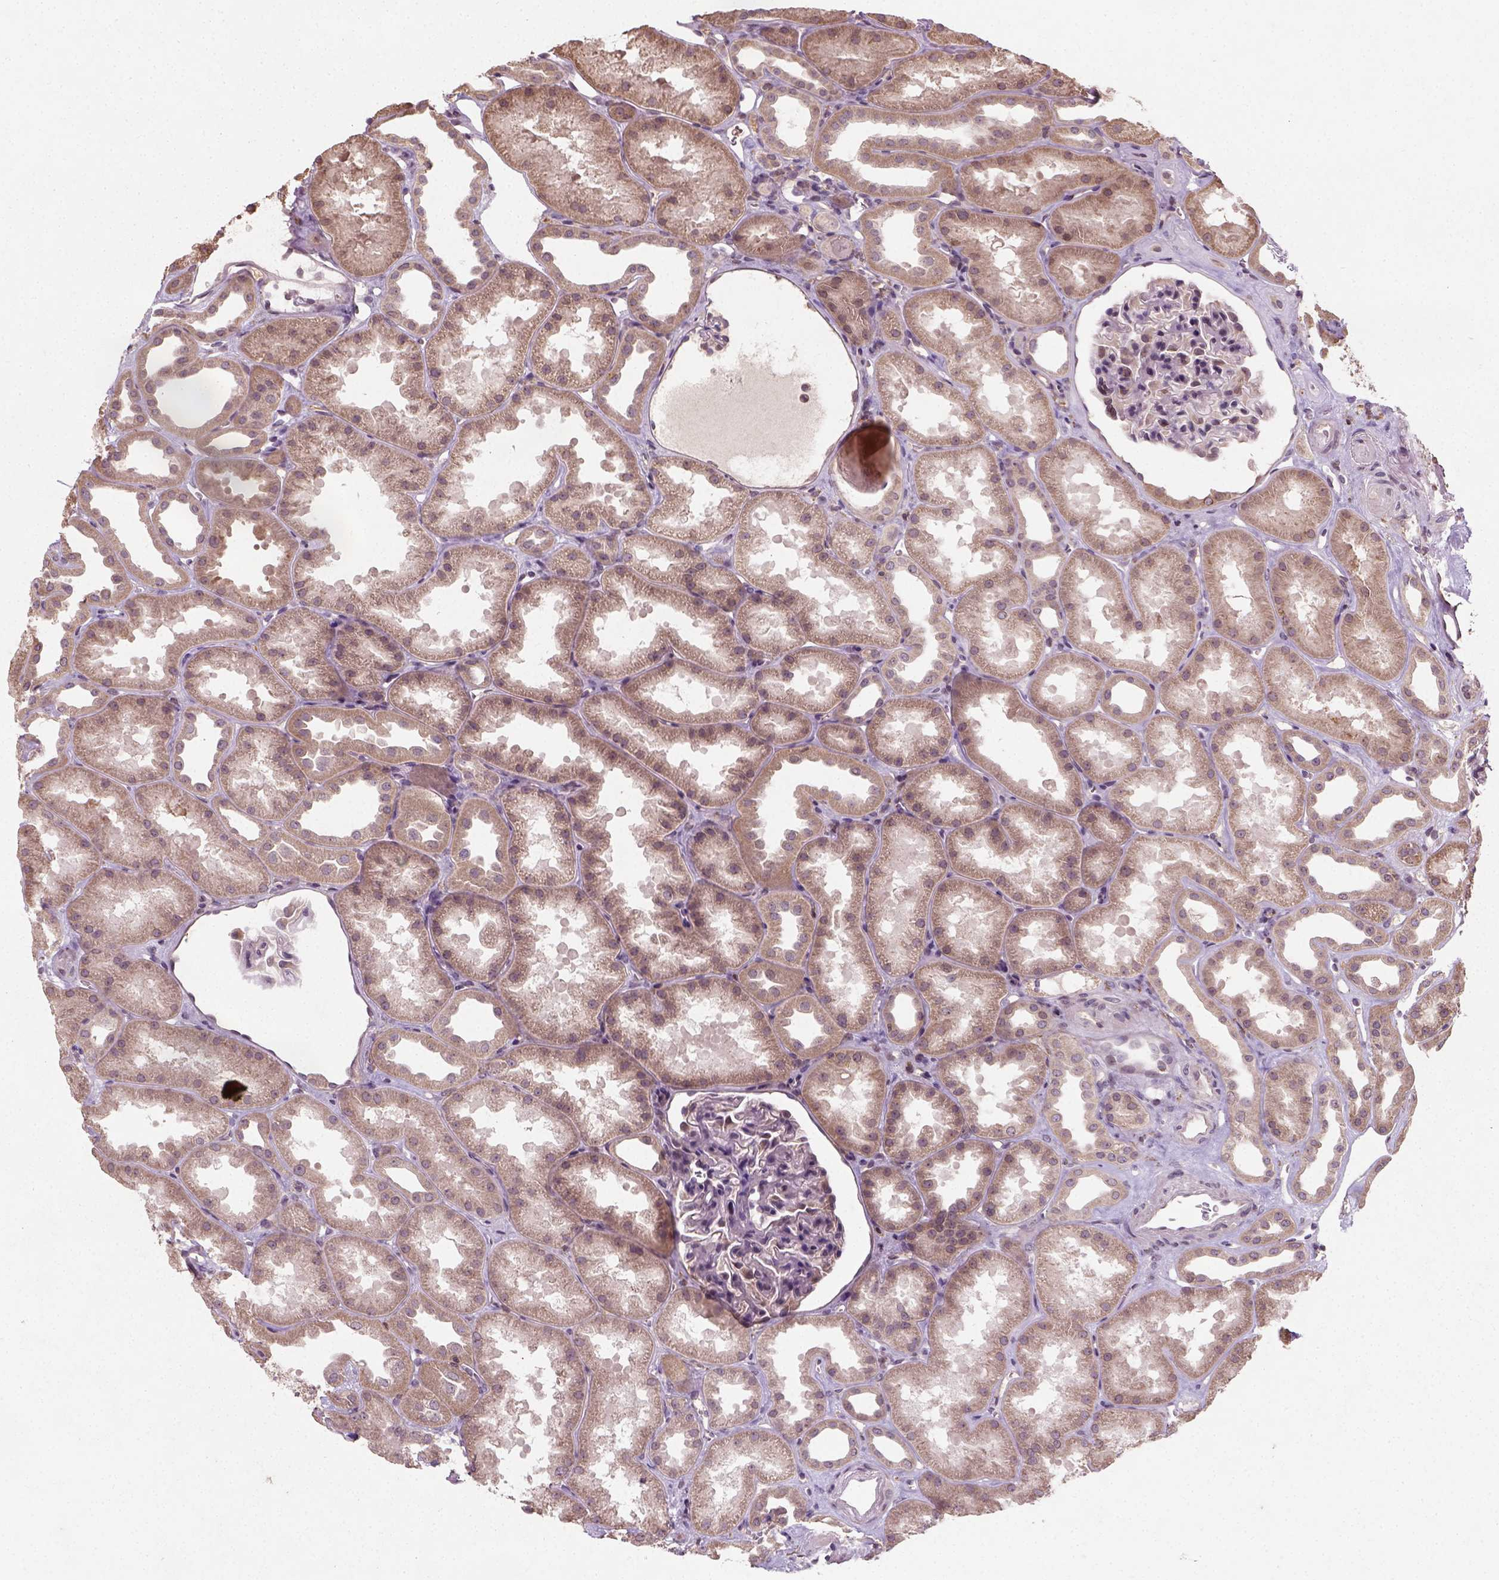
{"staining": {"intensity": "weak", "quantity": "25%-75%", "location": "cytoplasmic/membranous"}, "tissue": "kidney", "cell_type": "Cells in glomeruli", "image_type": "normal", "snomed": [{"axis": "morphology", "description": "Normal tissue, NOS"}, {"axis": "topography", "description": "Kidney"}], "caption": "A micrograph showing weak cytoplasmic/membranous positivity in about 25%-75% of cells in glomeruli in unremarkable kidney, as visualized by brown immunohistochemical staining.", "gene": "CAMKK1", "patient": {"sex": "male", "age": 61}}